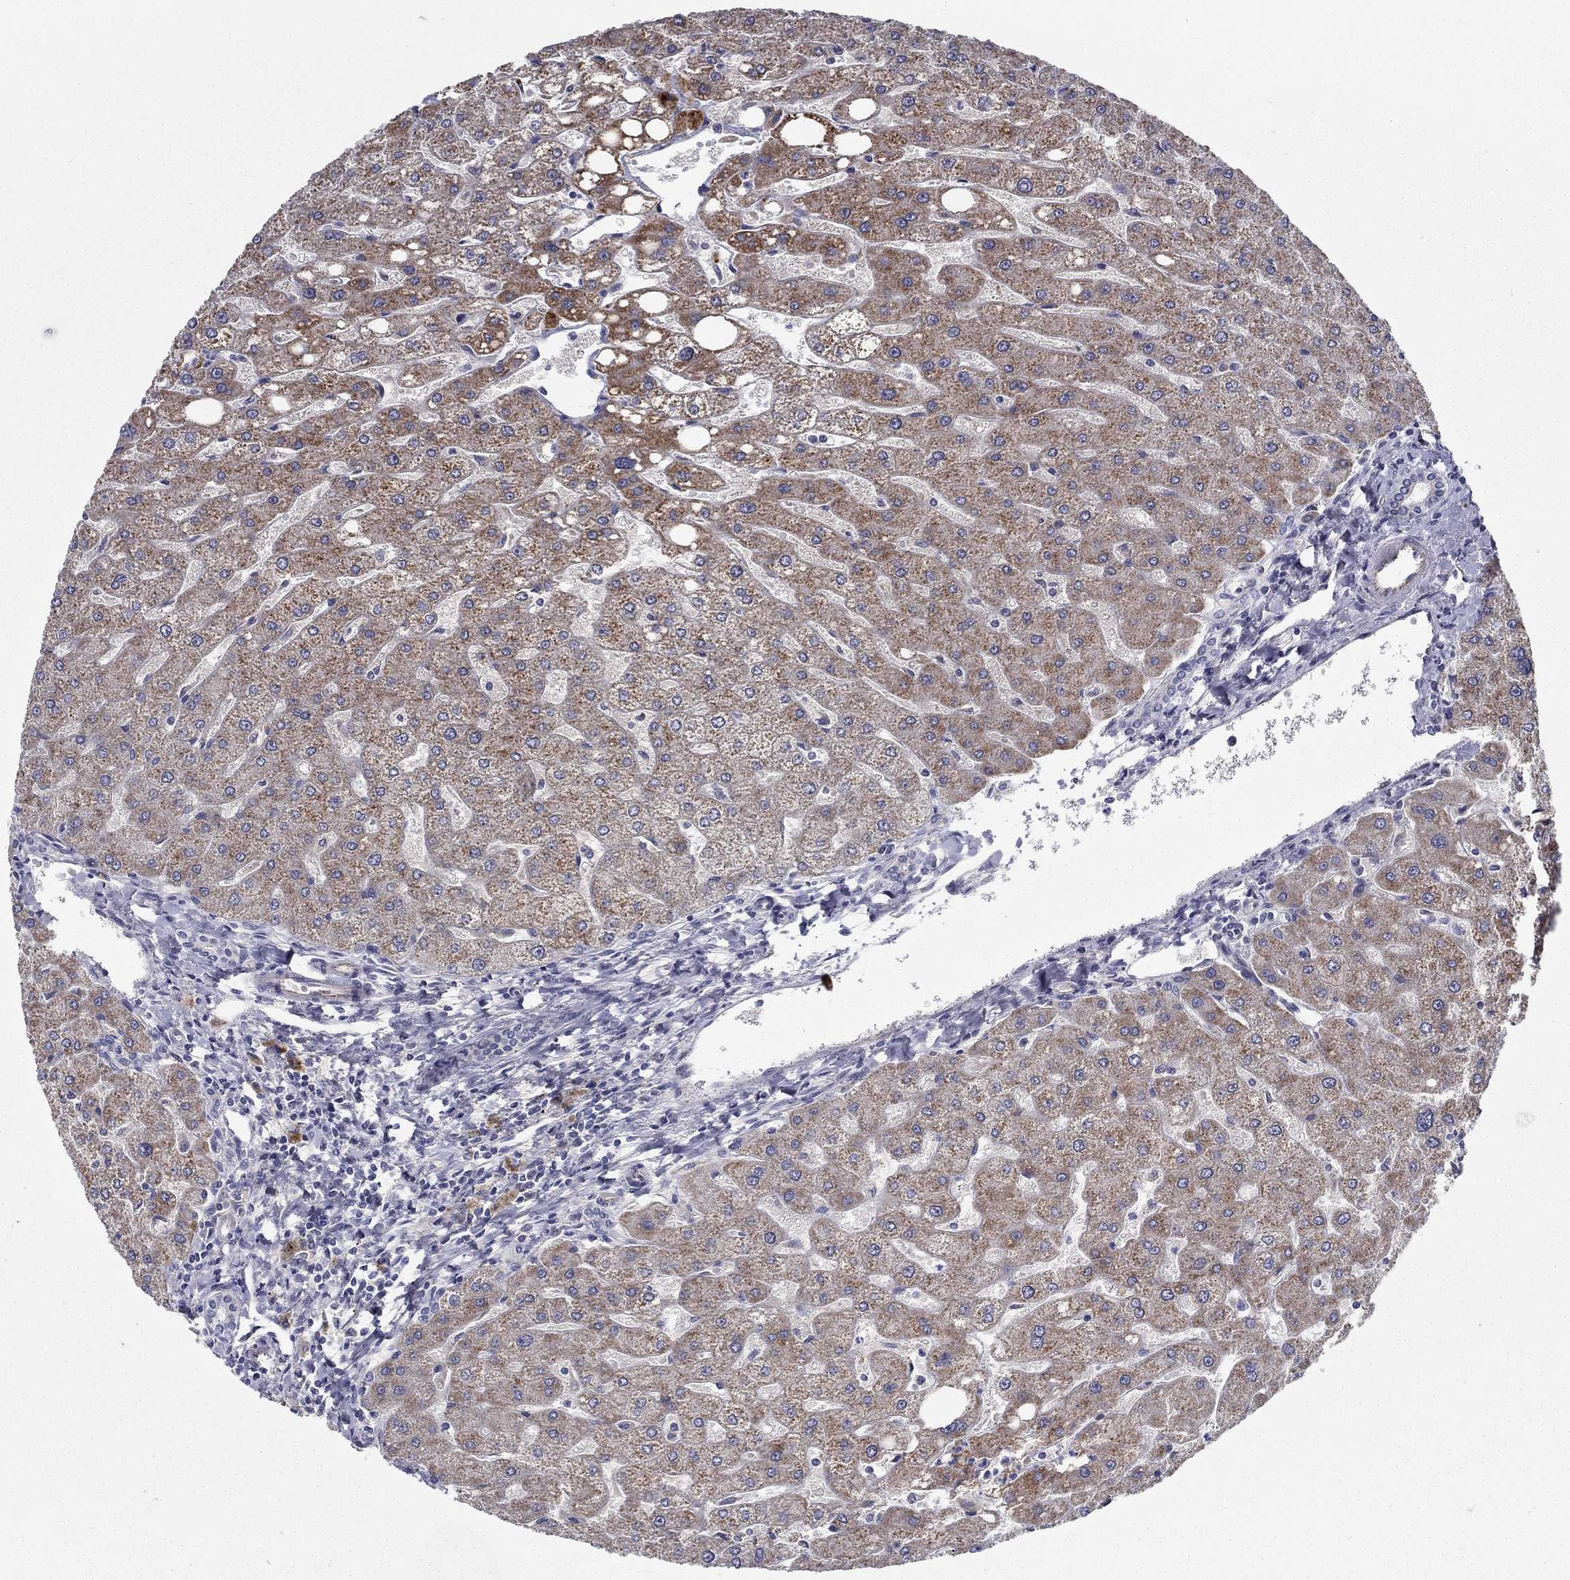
{"staining": {"intensity": "negative", "quantity": "none", "location": "none"}, "tissue": "liver", "cell_type": "Cholangiocytes", "image_type": "normal", "snomed": [{"axis": "morphology", "description": "Normal tissue, NOS"}, {"axis": "topography", "description": "Liver"}], "caption": "This is a photomicrograph of IHC staining of benign liver, which shows no expression in cholangiocytes.", "gene": "LACTB2", "patient": {"sex": "male", "age": 67}}